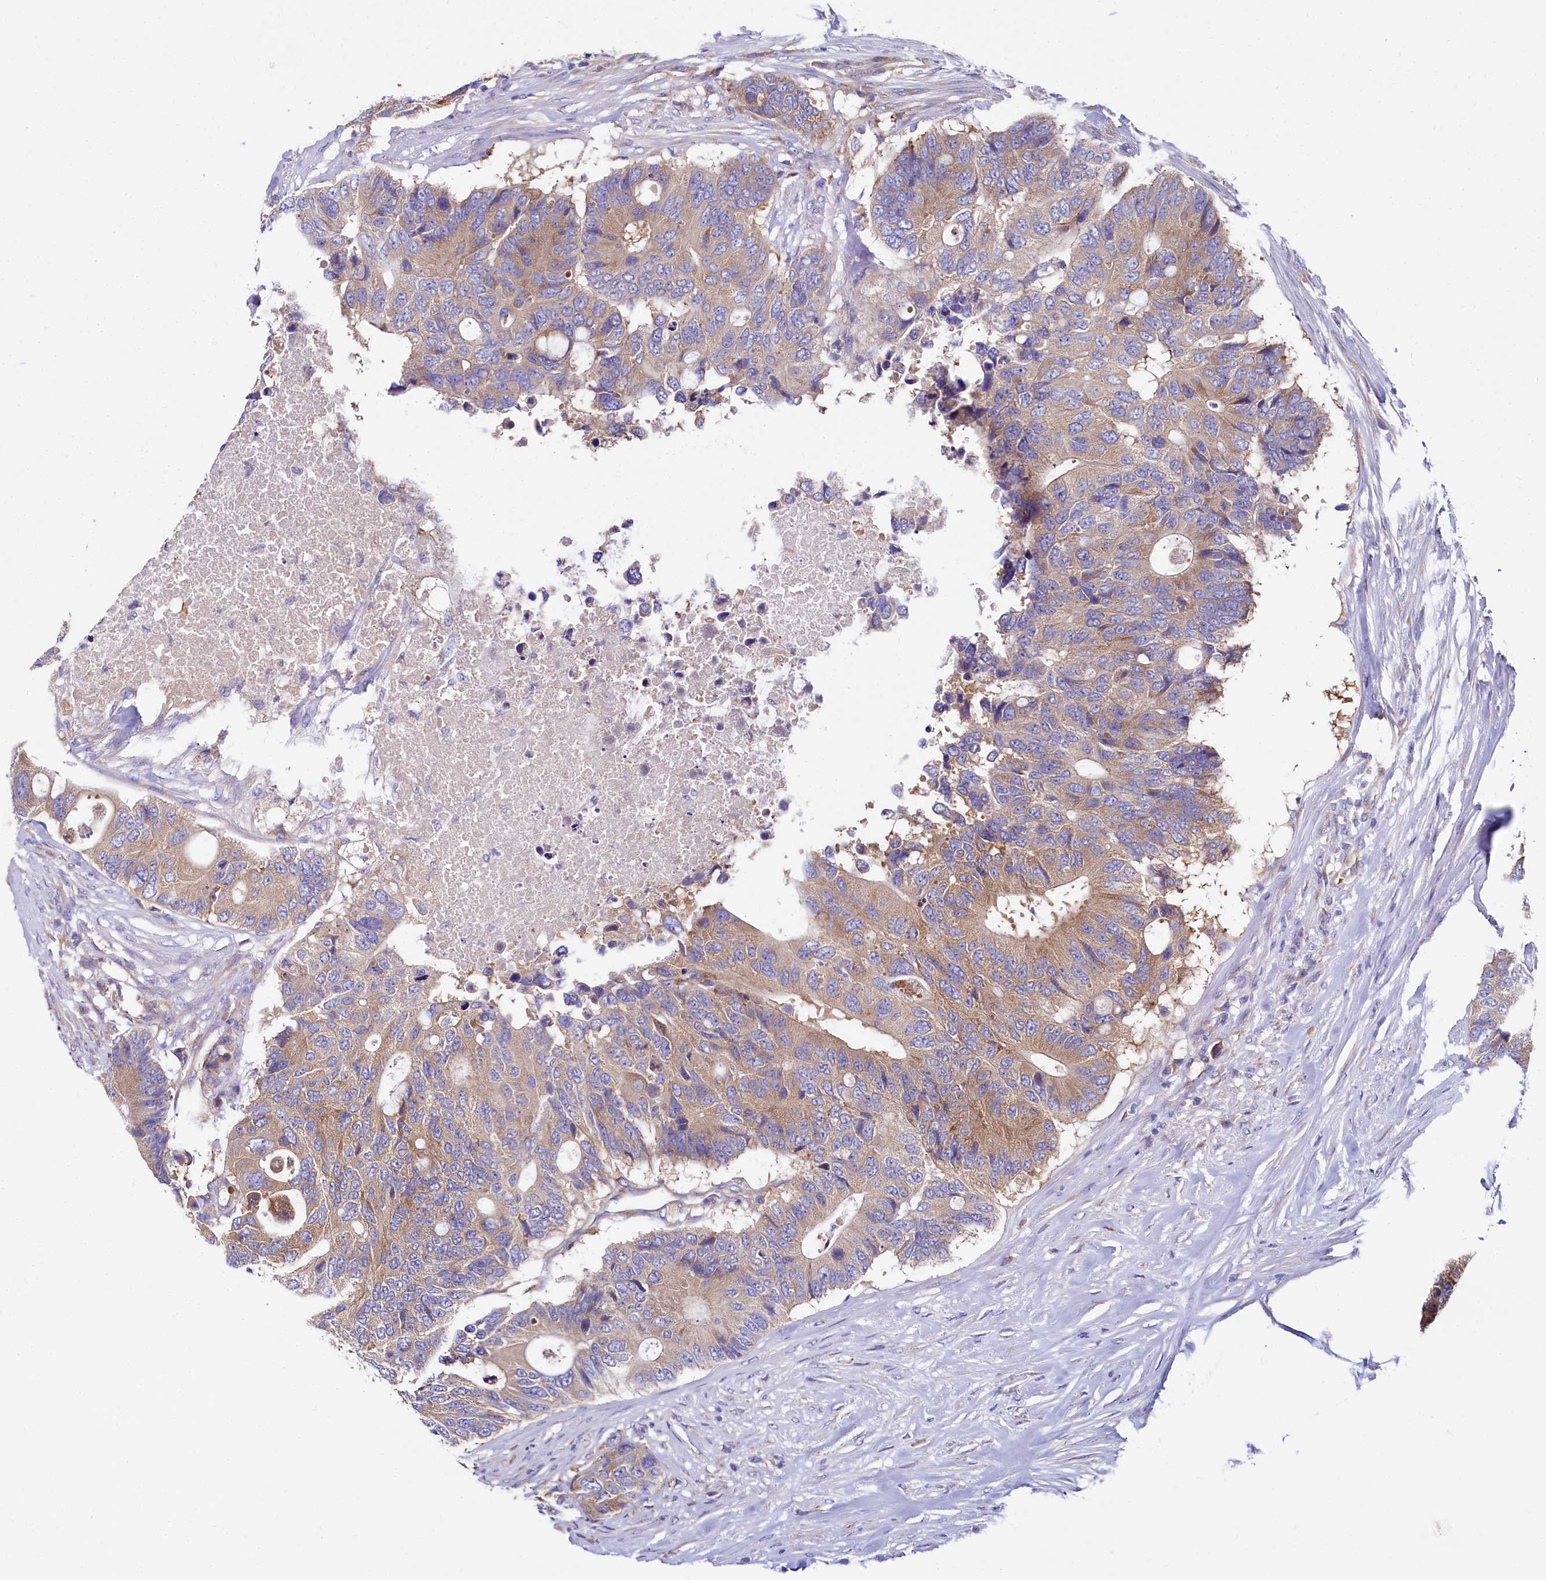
{"staining": {"intensity": "moderate", "quantity": ">75%", "location": "cytoplasmic/membranous"}, "tissue": "colorectal cancer", "cell_type": "Tumor cells", "image_type": "cancer", "snomed": [{"axis": "morphology", "description": "Adenocarcinoma, NOS"}, {"axis": "topography", "description": "Colon"}], "caption": "This histopathology image exhibits immunohistochemistry (IHC) staining of colorectal cancer, with medium moderate cytoplasmic/membranous positivity in approximately >75% of tumor cells.", "gene": "QARS1", "patient": {"sex": "male", "age": 71}}